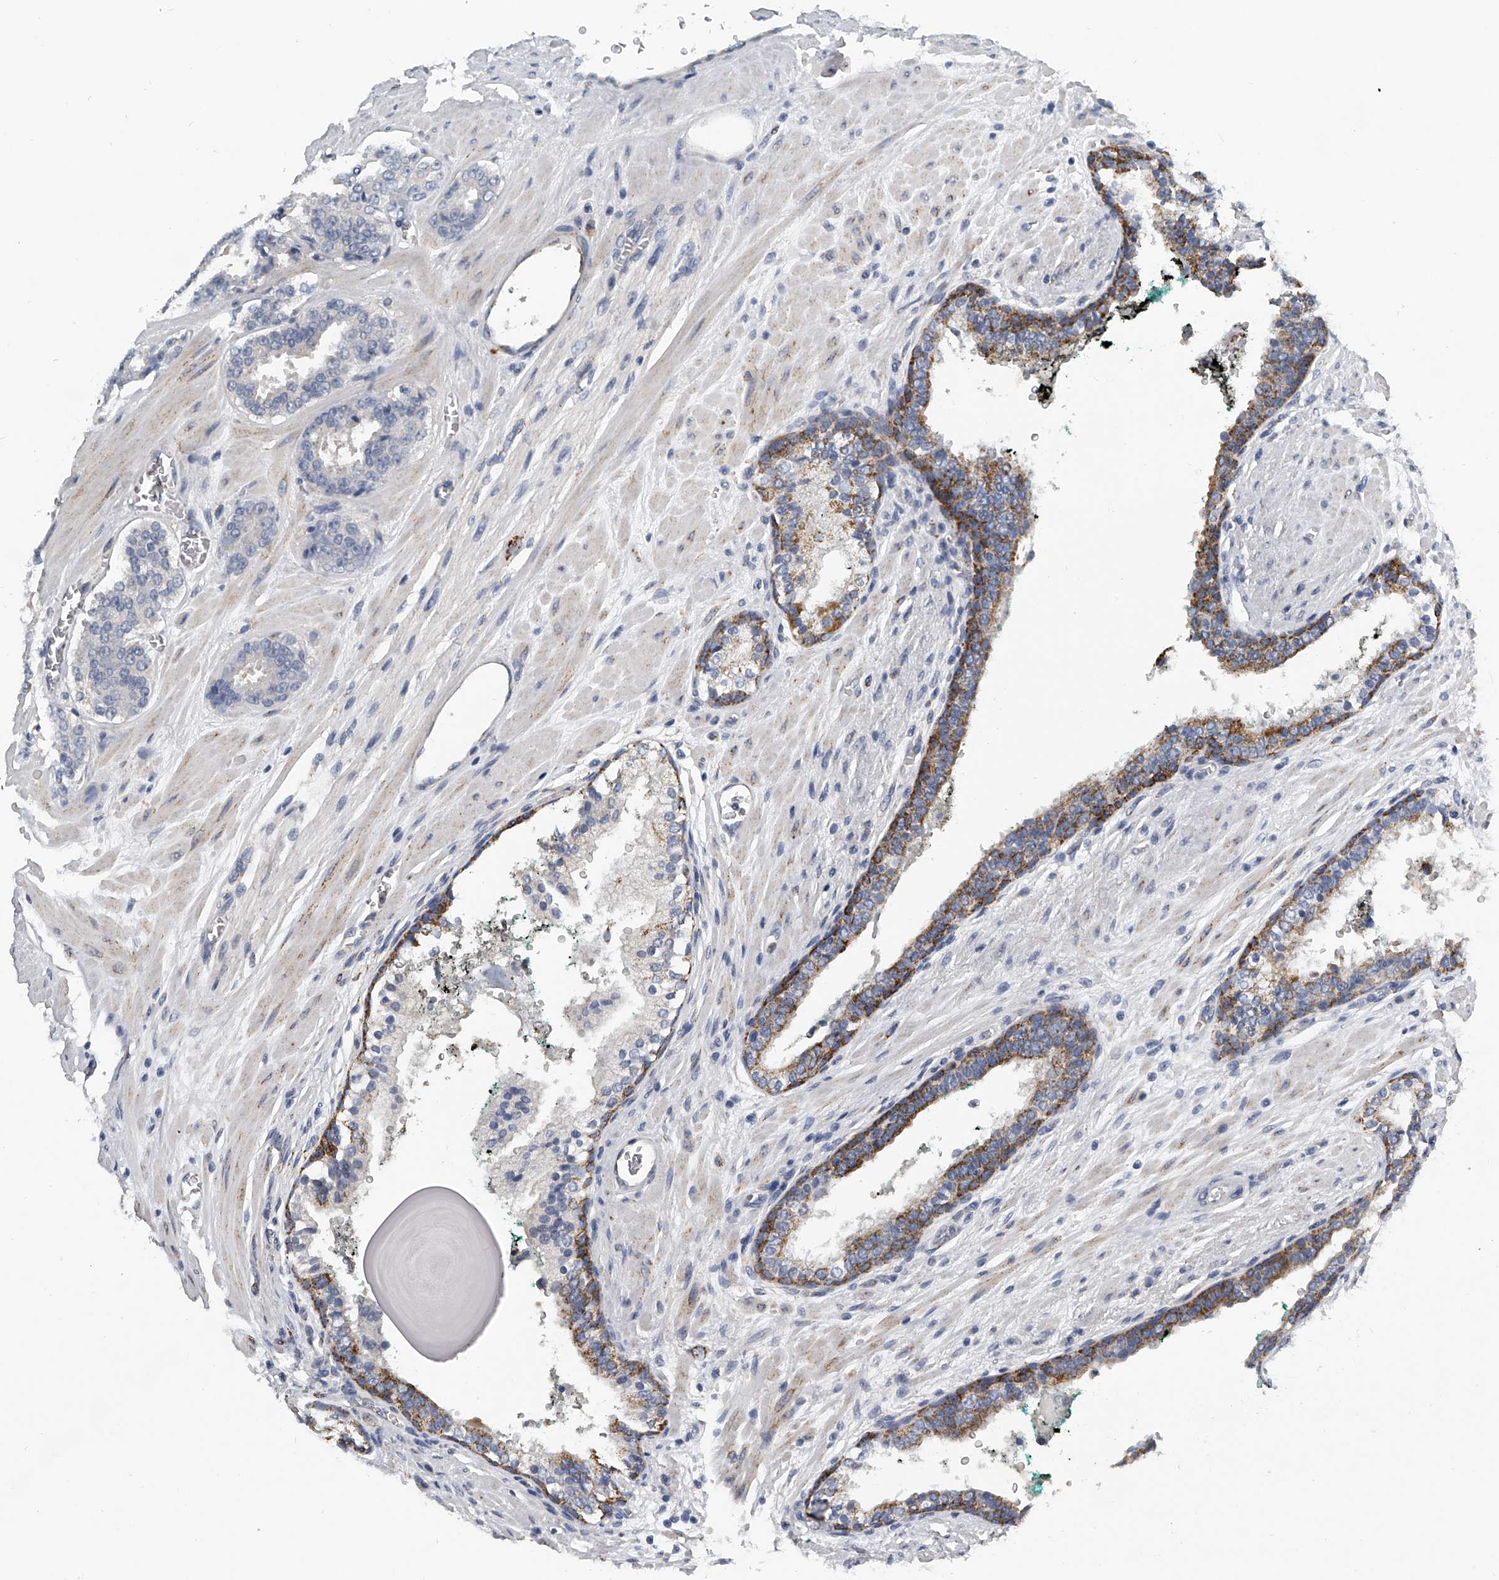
{"staining": {"intensity": "negative", "quantity": "none", "location": "none"}, "tissue": "prostate cancer", "cell_type": "Tumor cells", "image_type": "cancer", "snomed": [{"axis": "morphology", "description": "Adenocarcinoma, High grade"}, {"axis": "topography", "description": "Prostate"}], "caption": "DAB (3,3'-diaminobenzidine) immunohistochemical staining of human prostate cancer (adenocarcinoma (high-grade)) displays no significant expression in tumor cells.", "gene": "KLHL7", "patient": {"sex": "male", "age": 60}}